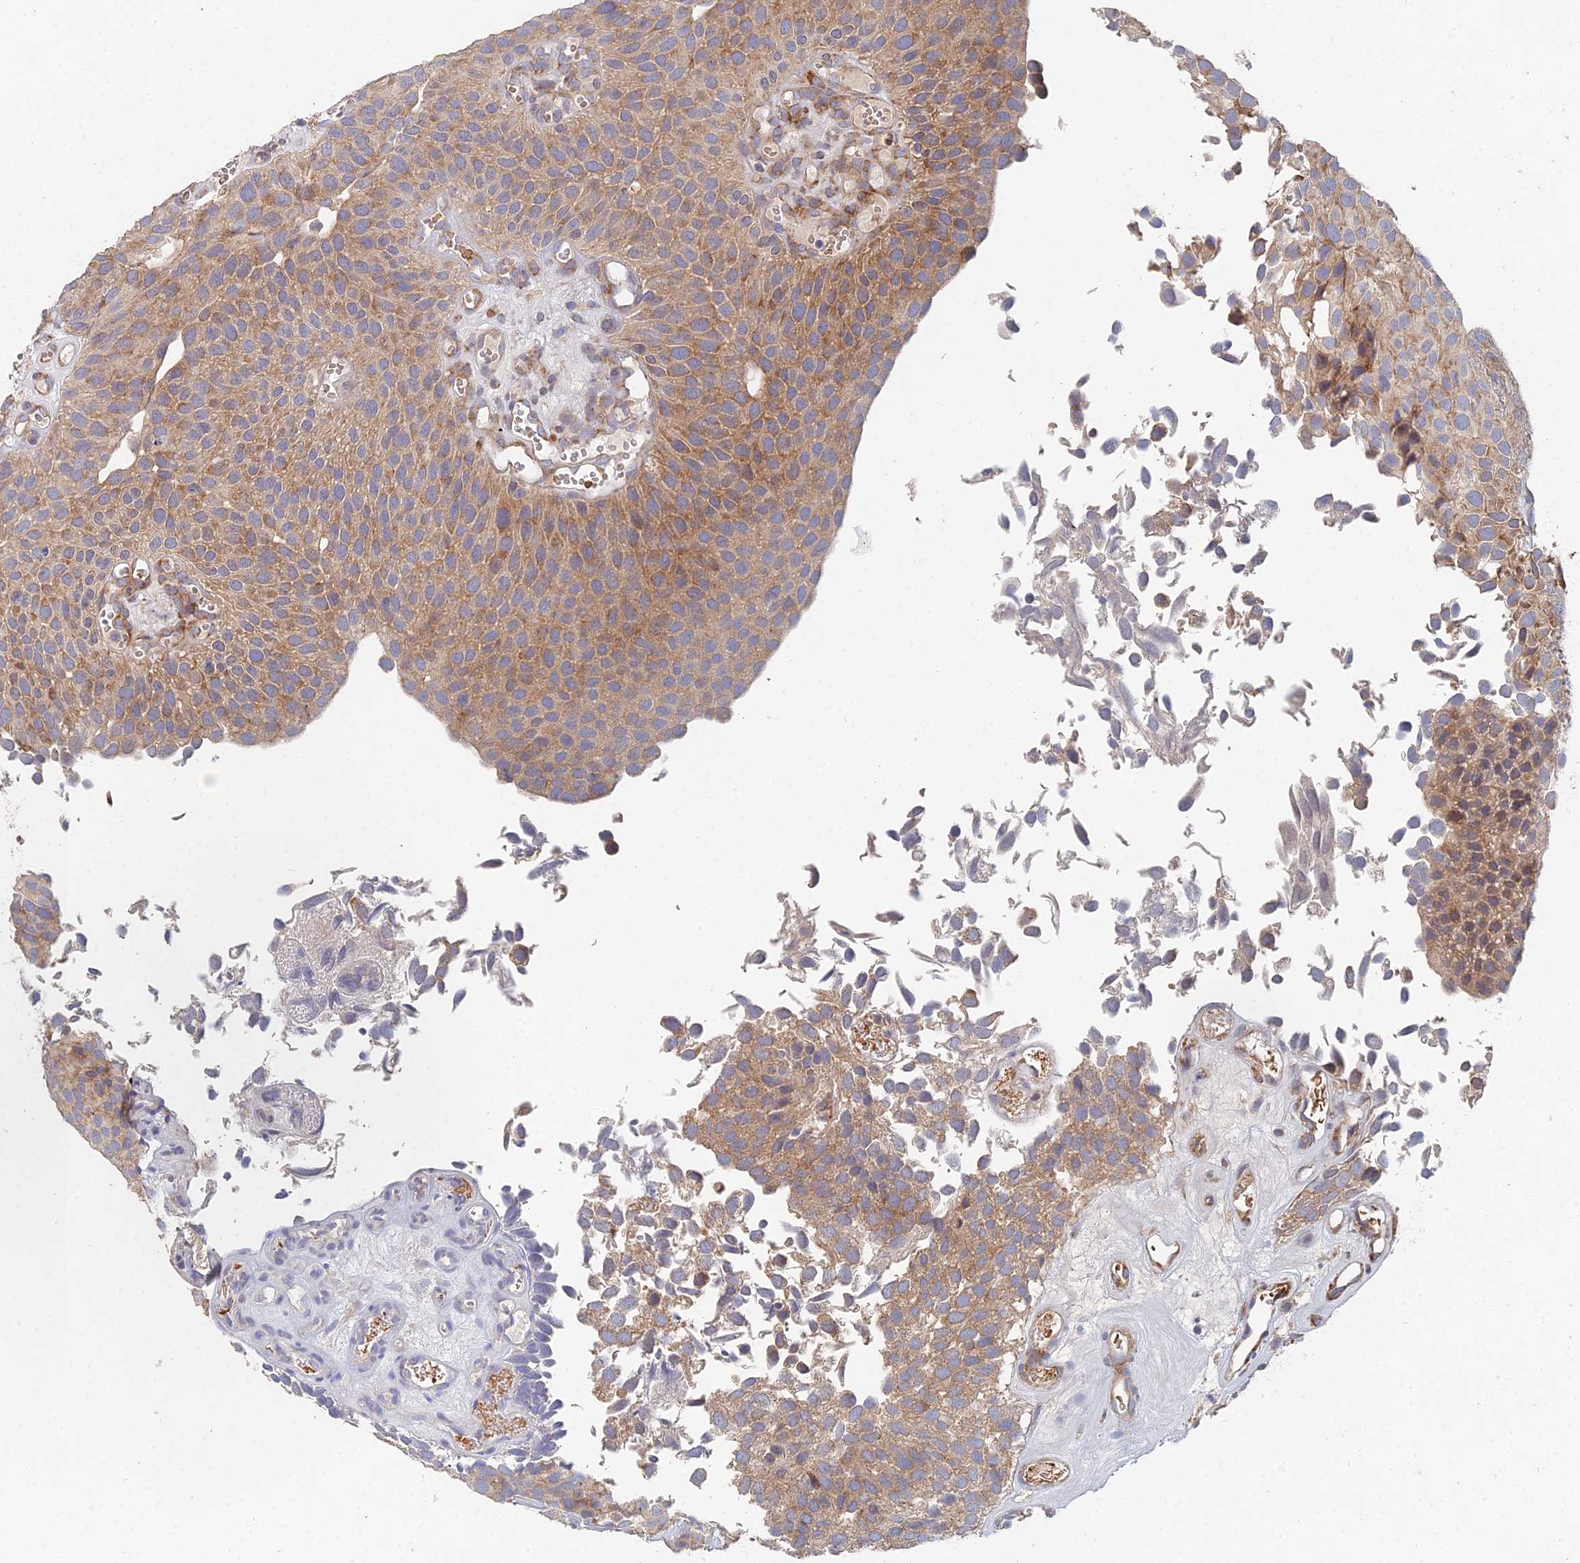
{"staining": {"intensity": "moderate", "quantity": ">75%", "location": "cytoplasmic/membranous"}, "tissue": "urothelial cancer", "cell_type": "Tumor cells", "image_type": "cancer", "snomed": [{"axis": "morphology", "description": "Urothelial carcinoma, Low grade"}, {"axis": "topography", "description": "Urinary bladder"}], "caption": "Protein staining demonstrates moderate cytoplasmic/membranous staining in approximately >75% of tumor cells in urothelial carcinoma (low-grade). Immunohistochemistry stains the protein of interest in brown and the nuclei are stained blue.", "gene": "ELOF1", "patient": {"sex": "male", "age": 89}}